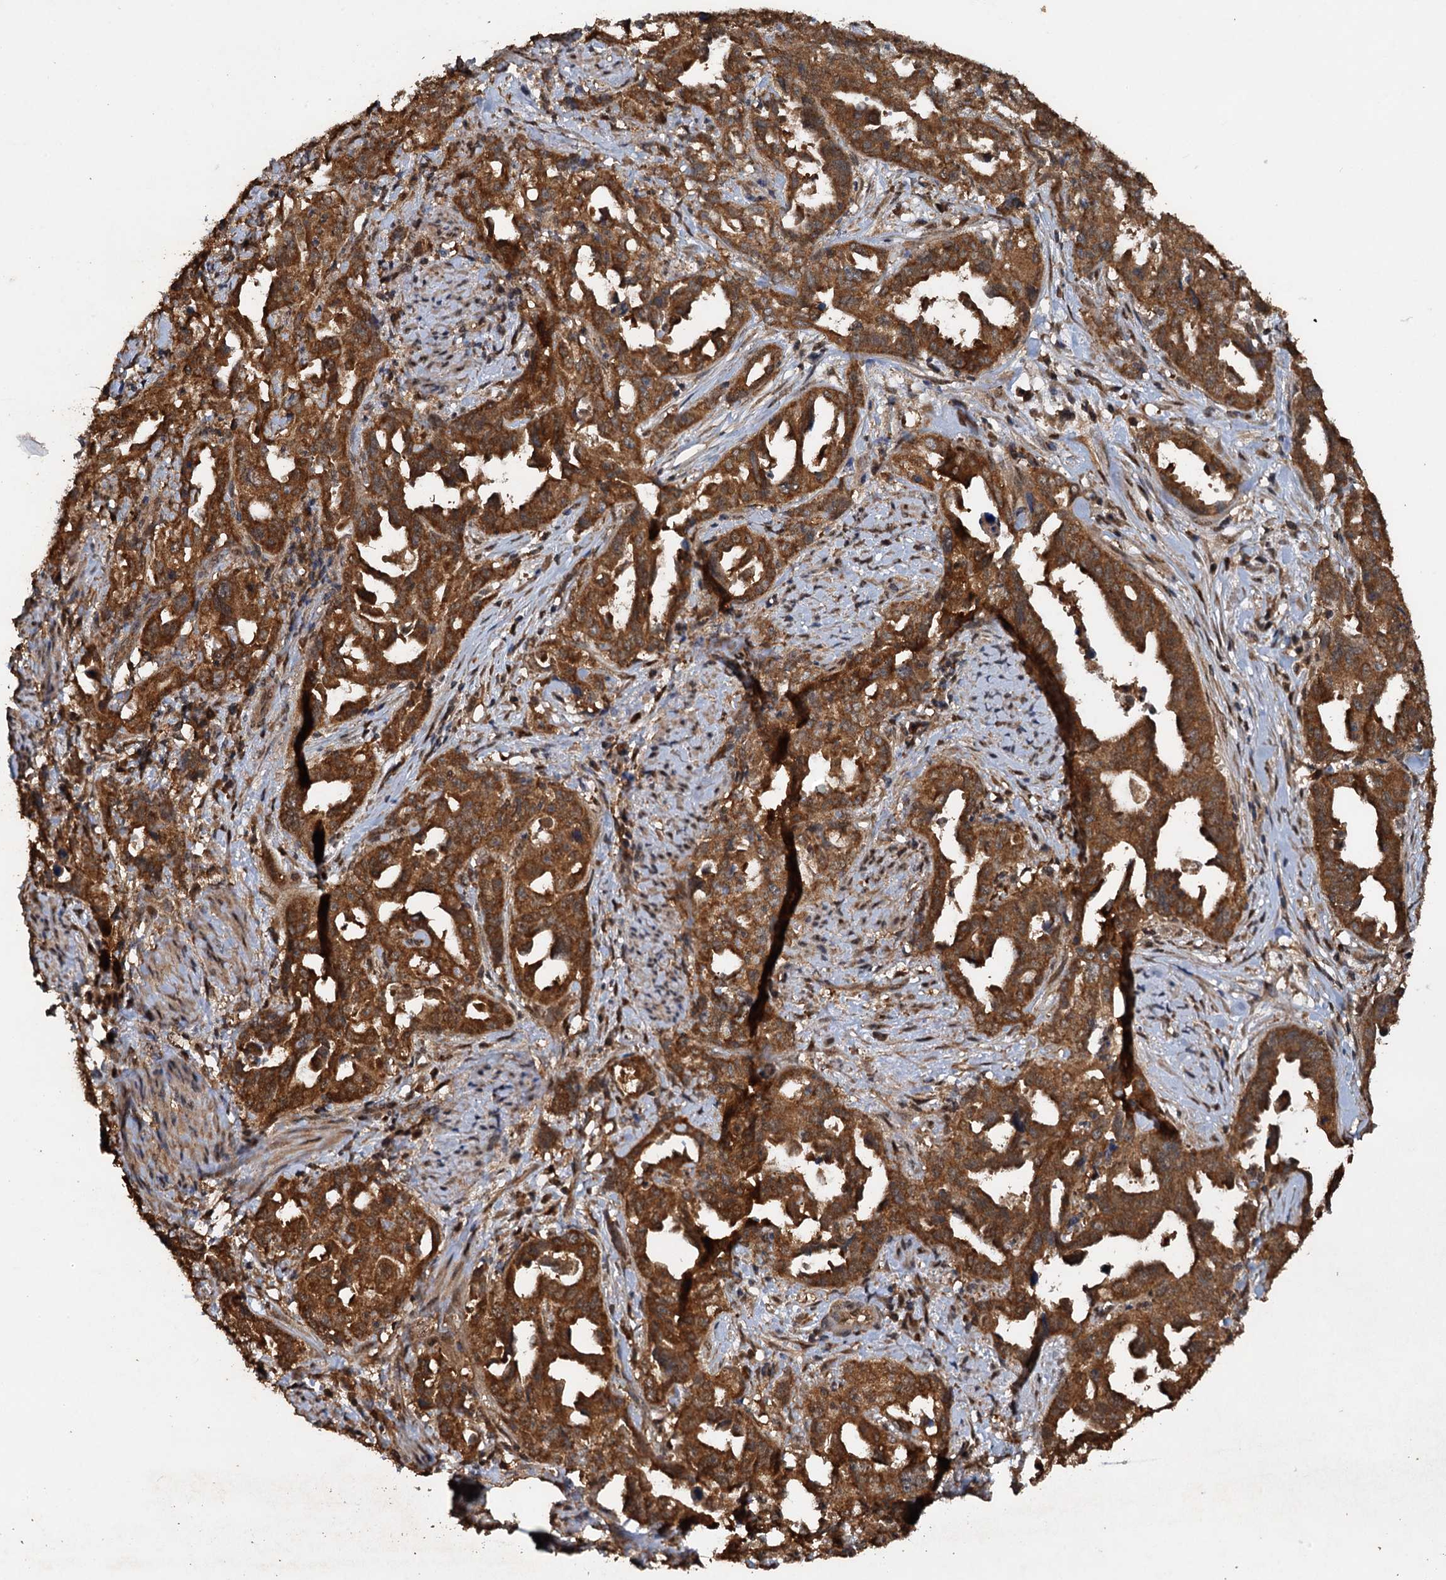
{"staining": {"intensity": "strong", "quantity": ">75%", "location": "cytoplasmic/membranous"}, "tissue": "endometrial cancer", "cell_type": "Tumor cells", "image_type": "cancer", "snomed": [{"axis": "morphology", "description": "Adenocarcinoma, NOS"}, {"axis": "topography", "description": "Endometrium"}], "caption": "Immunohistochemistry (IHC) image of human adenocarcinoma (endometrial) stained for a protein (brown), which reveals high levels of strong cytoplasmic/membranous positivity in approximately >75% of tumor cells.", "gene": "PSMD9", "patient": {"sex": "female", "age": 65}}